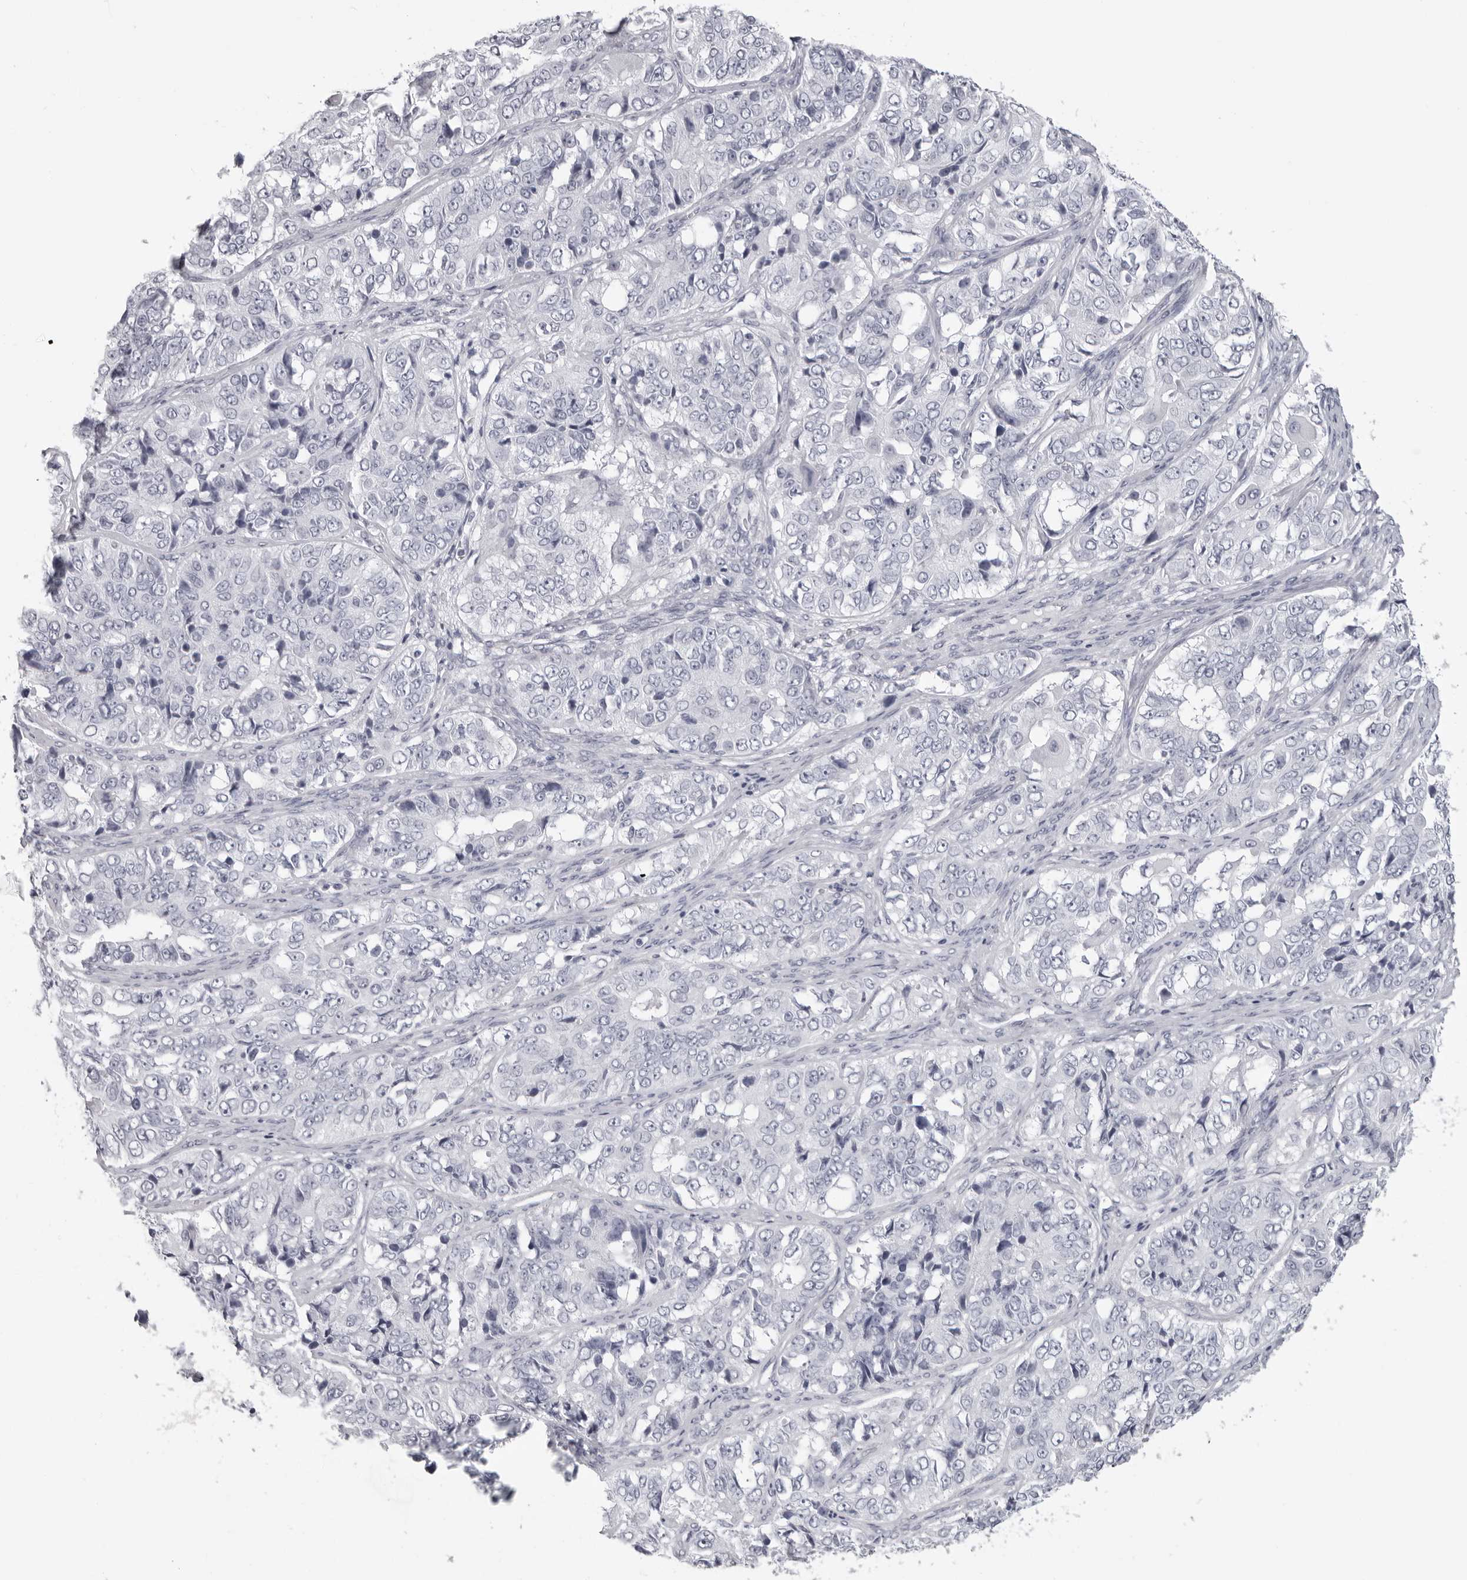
{"staining": {"intensity": "negative", "quantity": "none", "location": "none"}, "tissue": "ovarian cancer", "cell_type": "Tumor cells", "image_type": "cancer", "snomed": [{"axis": "morphology", "description": "Carcinoma, endometroid"}, {"axis": "topography", "description": "Ovary"}], "caption": "Immunohistochemical staining of ovarian cancer demonstrates no significant positivity in tumor cells.", "gene": "DNALI1", "patient": {"sex": "female", "age": 51}}